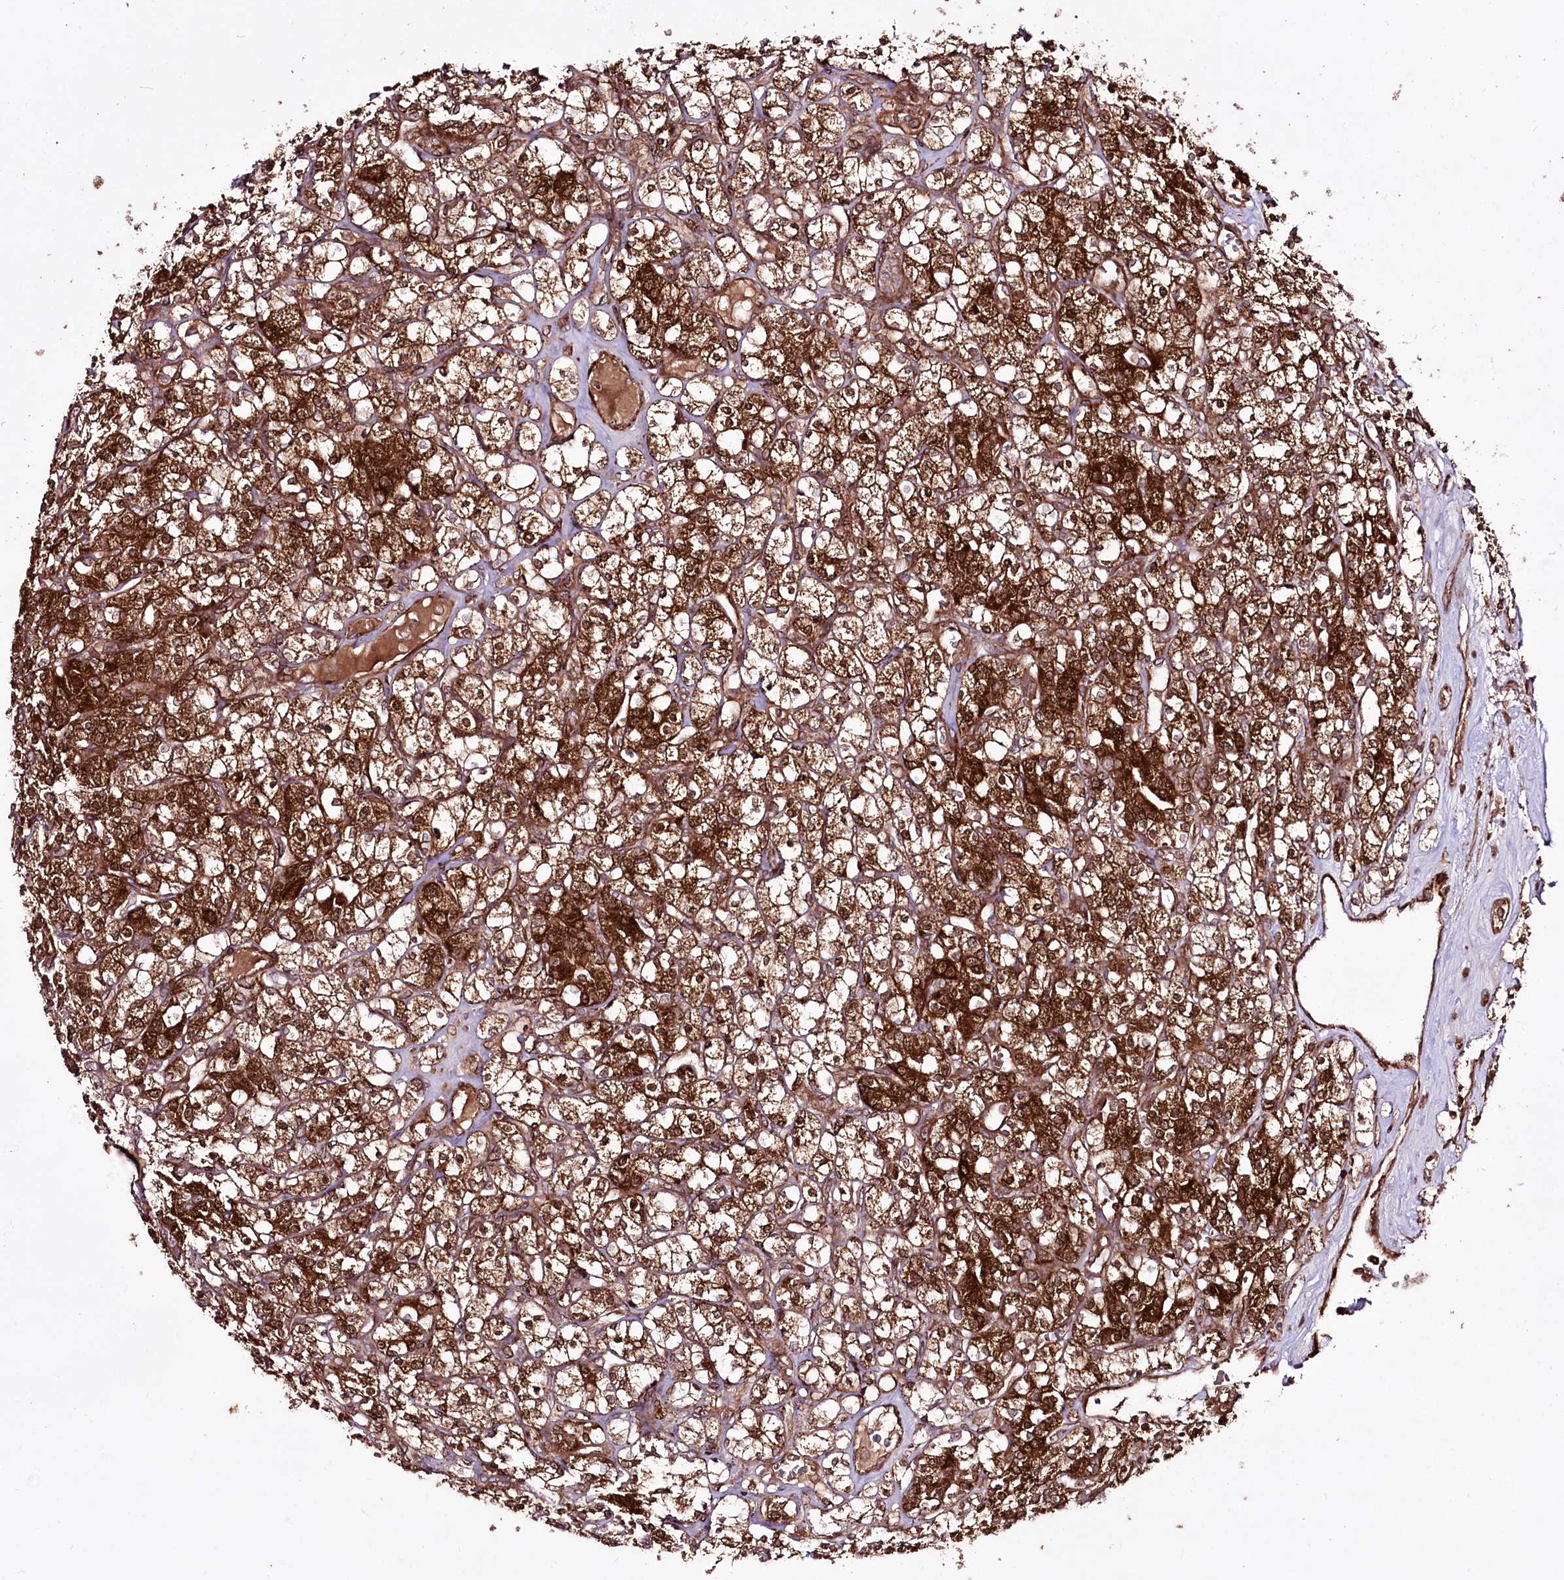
{"staining": {"intensity": "strong", "quantity": ">75%", "location": "cytoplasmic/membranous"}, "tissue": "renal cancer", "cell_type": "Tumor cells", "image_type": "cancer", "snomed": [{"axis": "morphology", "description": "Adenocarcinoma, NOS"}, {"axis": "topography", "description": "Kidney"}], "caption": "Renal cancer (adenocarcinoma) tissue demonstrates strong cytoplasmic/membranous positivity in approximately >75% of tumor cells, visualized by immunohistochemistry.", "gene": "REXO2", "patient": {"sex": "male", "age": 77}}